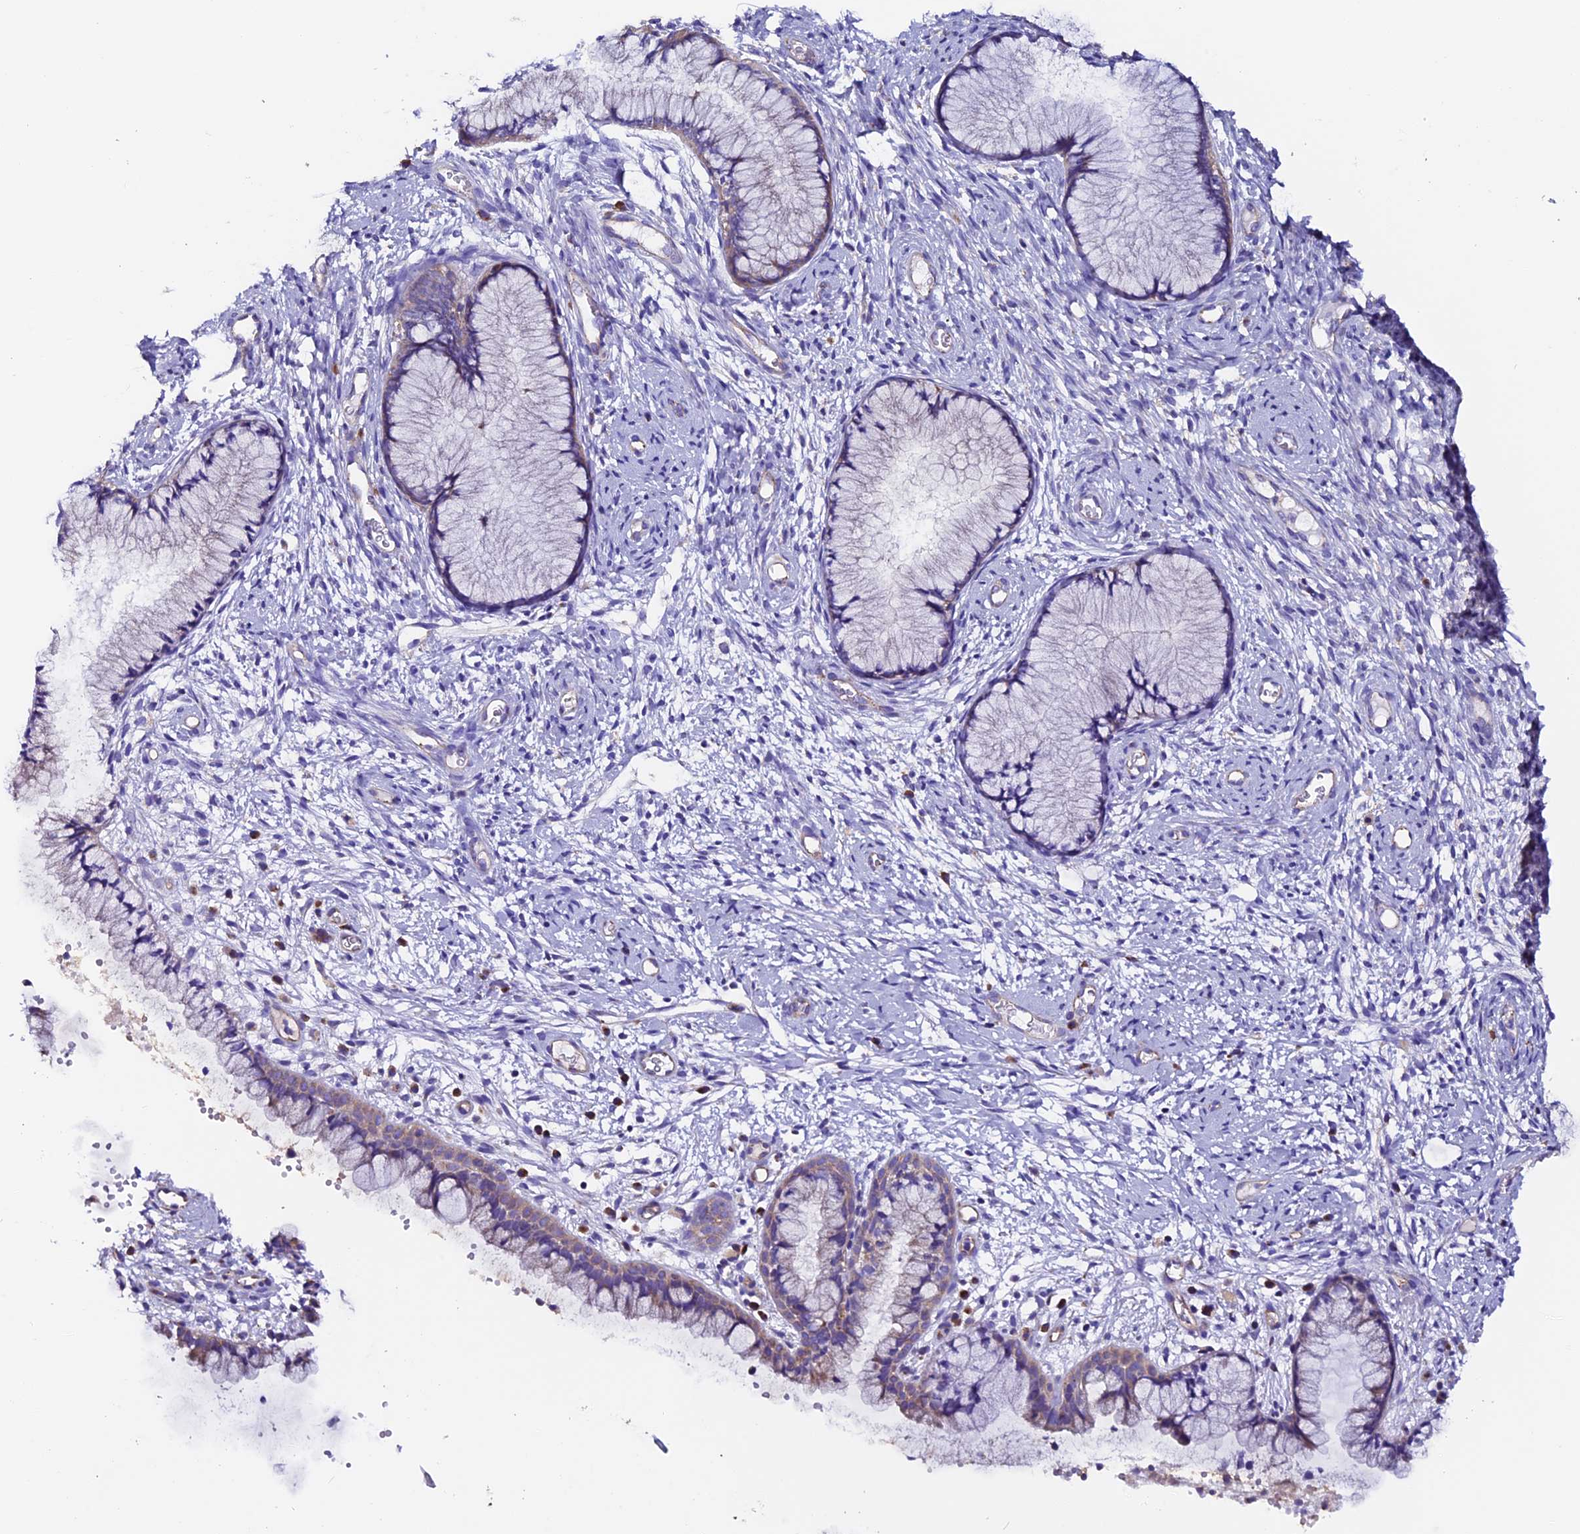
{"staining": {"intensity": "weak", "quantity": "<25%", "location": "cytoplasmic/membranous"}, "tissue": "cervix", "cell_type": "Glandular cells", "image_type": "normal", "snomed": [{"axis": "morphology", "description": "Normal tissue, NOS"}, {"axis": "topography", "description": "Cervix"}], "caption": "IHC histopathology image of unremarkable human cervix stained for a protein (brown), which shows no staining in glandular cells.", "gene": "COMTD1", "patient": {"sex": "female", "age": 42}}